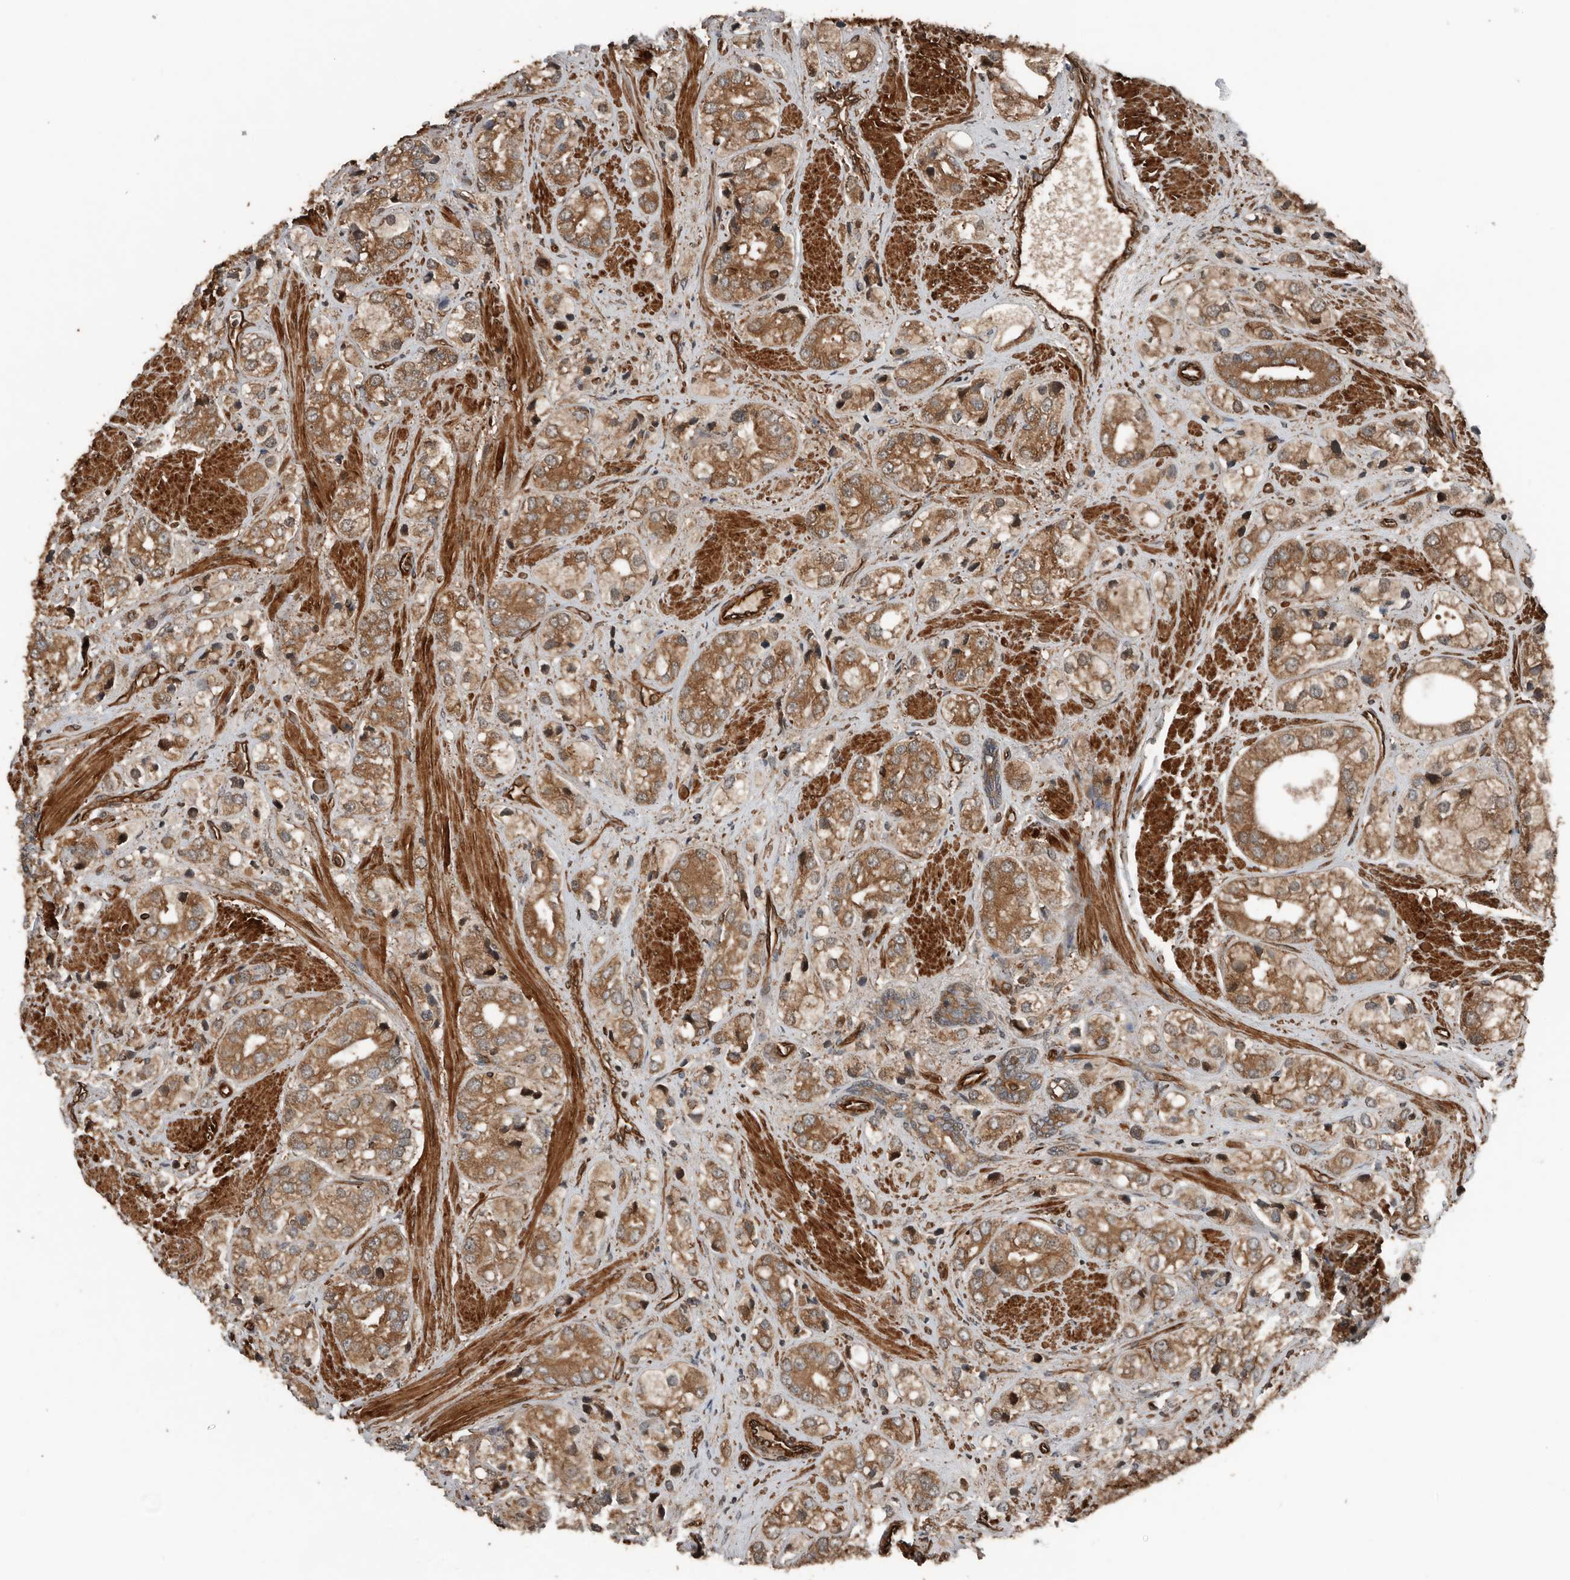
{"staining": {"intensity": "moderate", "quantity": ">75%", "location": "cytoplasmic/membranous"}, "tissue": "prostate cancer", "cell_type": "Tumor cells", "image_type": "cancer", "snomed": [{"axis": "morphology", "description": "Adenocarcinoma, High grade"}, {"axis": "topography", "description": "Prostate"}], "caption": "A brown stain labels moderate cytoplasmic/membranous positivity of a protein in prostate cancer tumor cells.", "gene": "YOD1", "patient": {"sex": "male", "age": 50}}